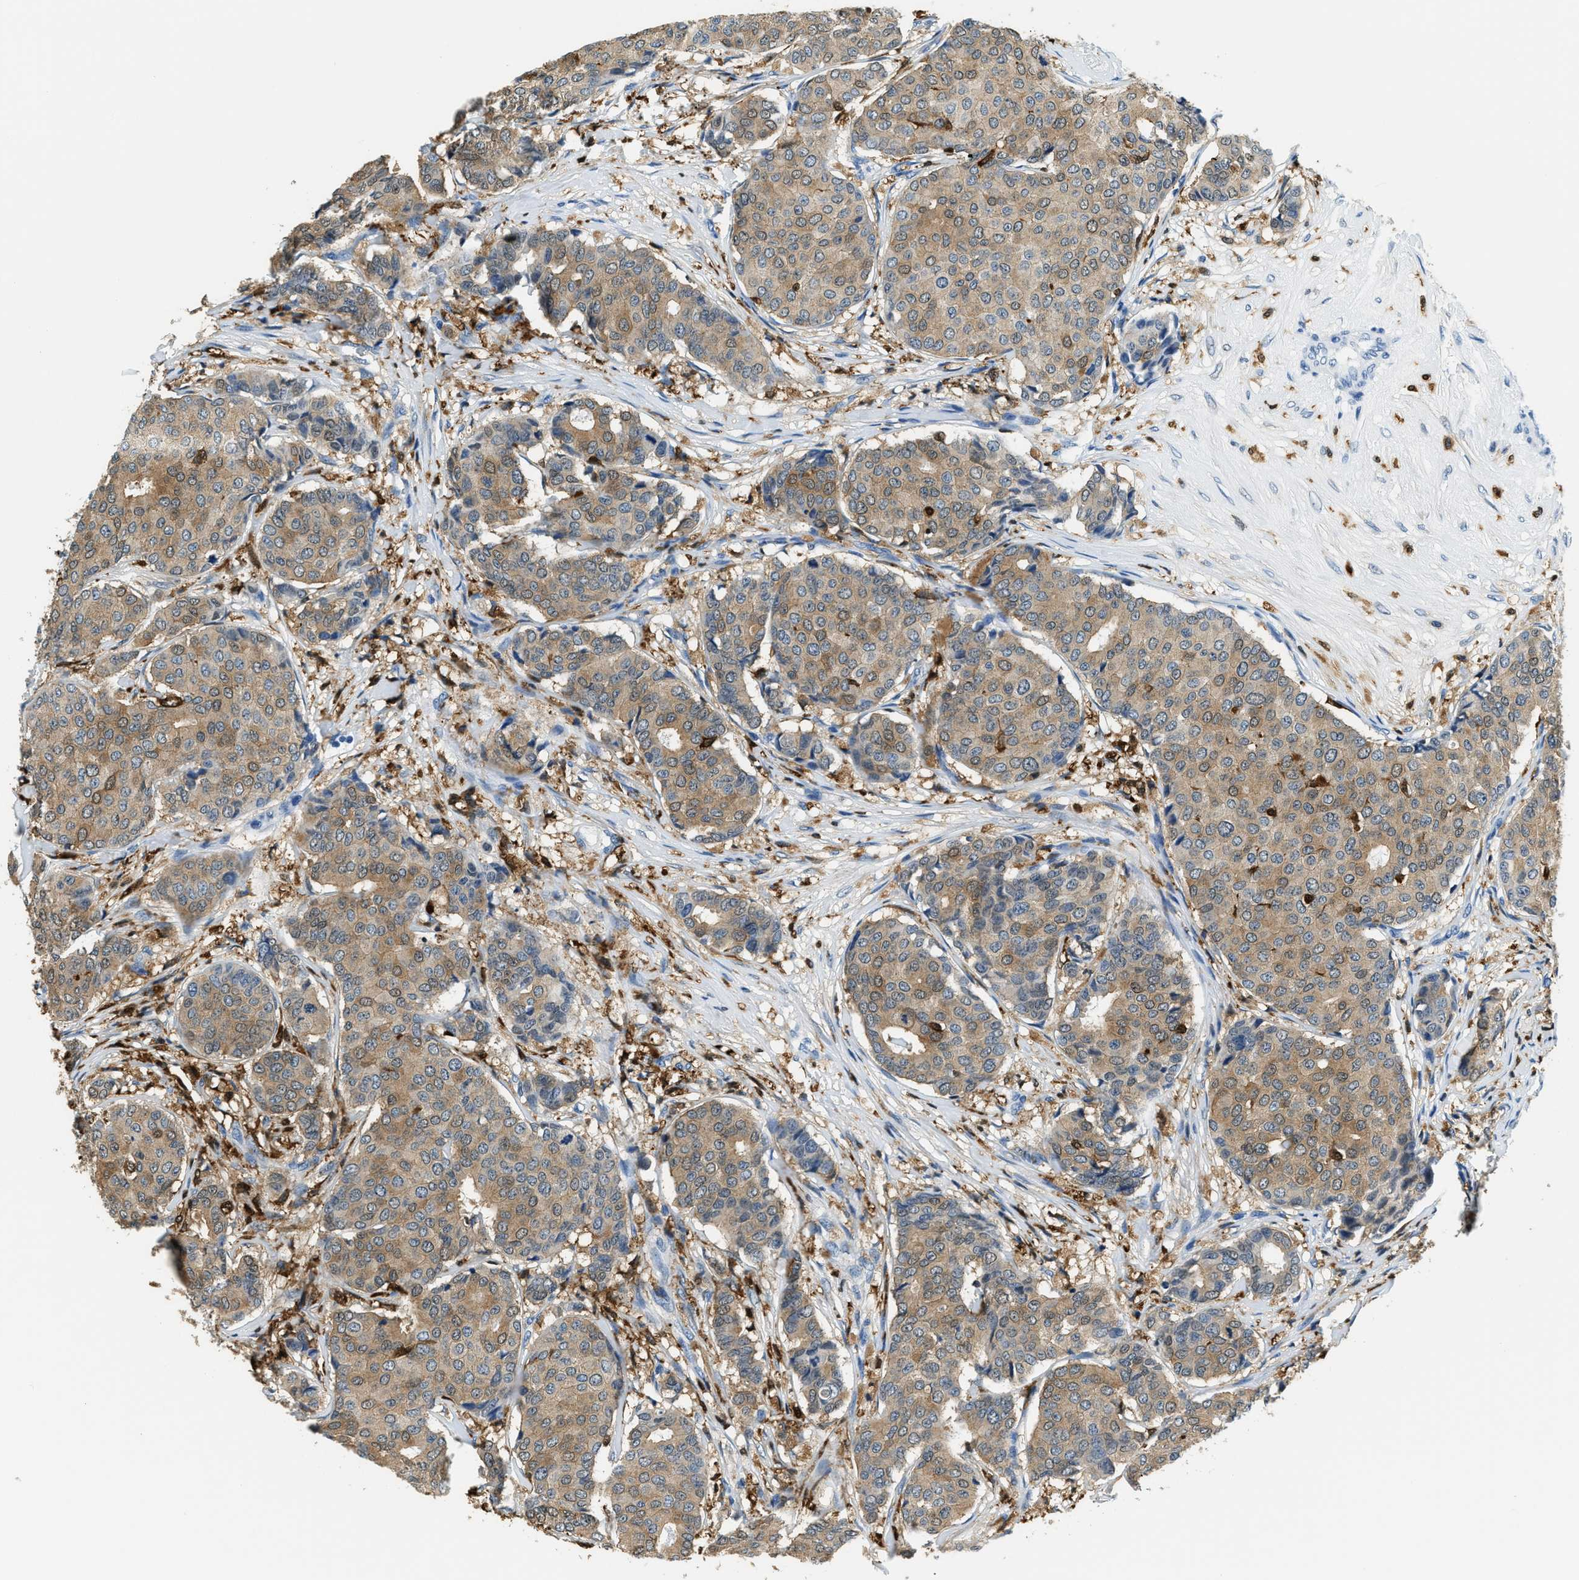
{"staining": {"intensity": "moderate", "quantity": ">75%", "location": "cytoplasmic/membranous"}, "tissue": "breast cancer", "cell_type": "Tumor cells", "image_type": "cancer", "snomed": [{"axis": "morphology", "description": "Duct carcinoma"}, {"axis": "topography", "description": "Breast"}], "caption": "About >75% of tumor cells in breast intraductal carcinoma exhibit moderate cytoplasmic/membranous protein positivity as visualized by brown immunohistochemical staining.", "gene": "CAPG", "patient": {"sex": "female", "age": 75}}